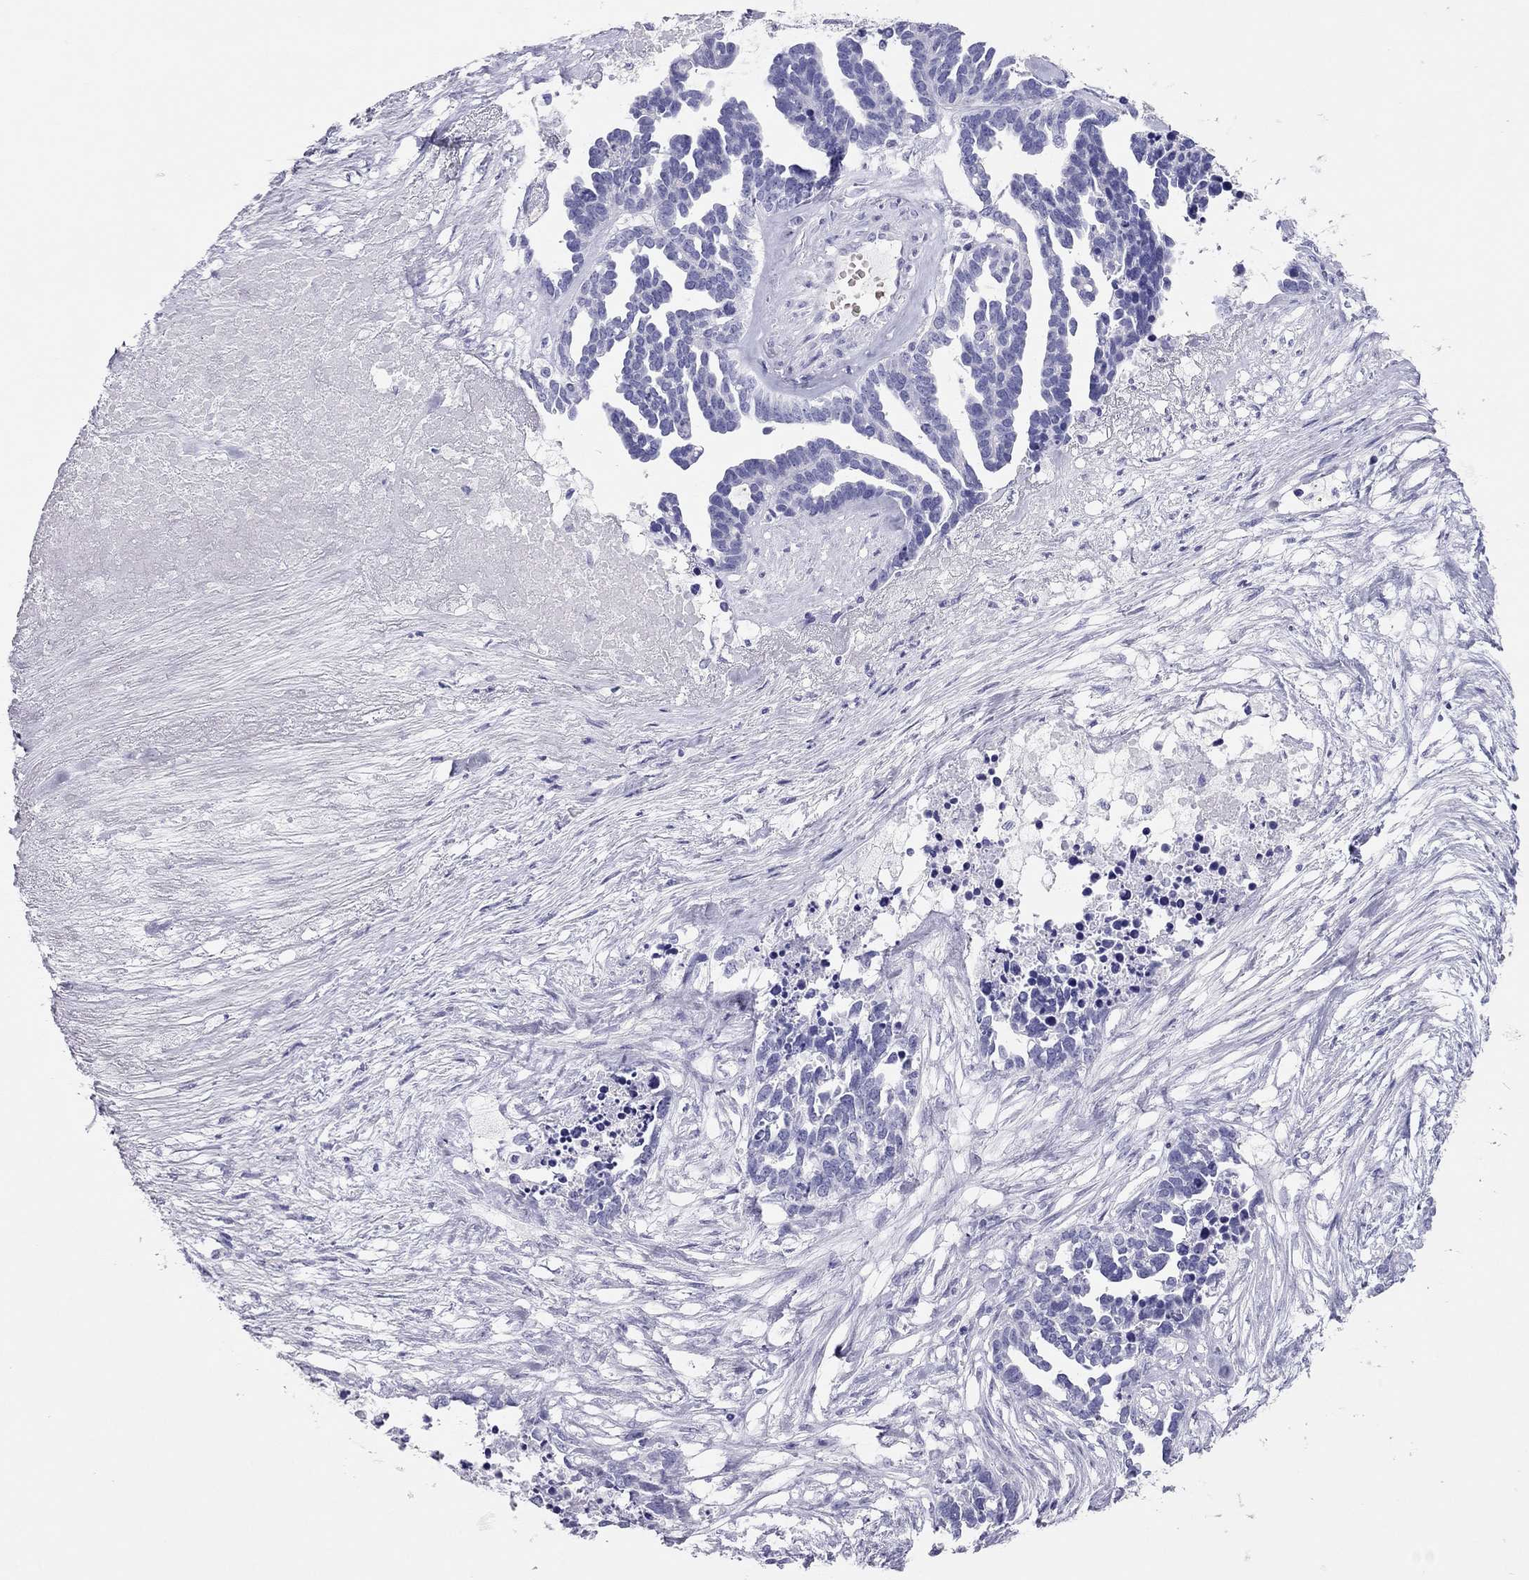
{"staining": {"intensity": "negative", "quantity": "none", "location": "none"}, "tissue": "ovarian cancer", "cell_type": "Tumor cells", "image_type": "cancer", "snomed": [{"axis": "morphology", "description": "Cystadenocarcinoma, serous, NOS"}, {"axis": "topography", "description": "Ovary"}], "caption": "Serous cystadenocarcinoma (ovarian) stained for a protein using immunohistochemistry (IHC) demonstrates no staining tumor cells.", "gene": "TSHB", "patient": {"sex": "female", "age": 54}}